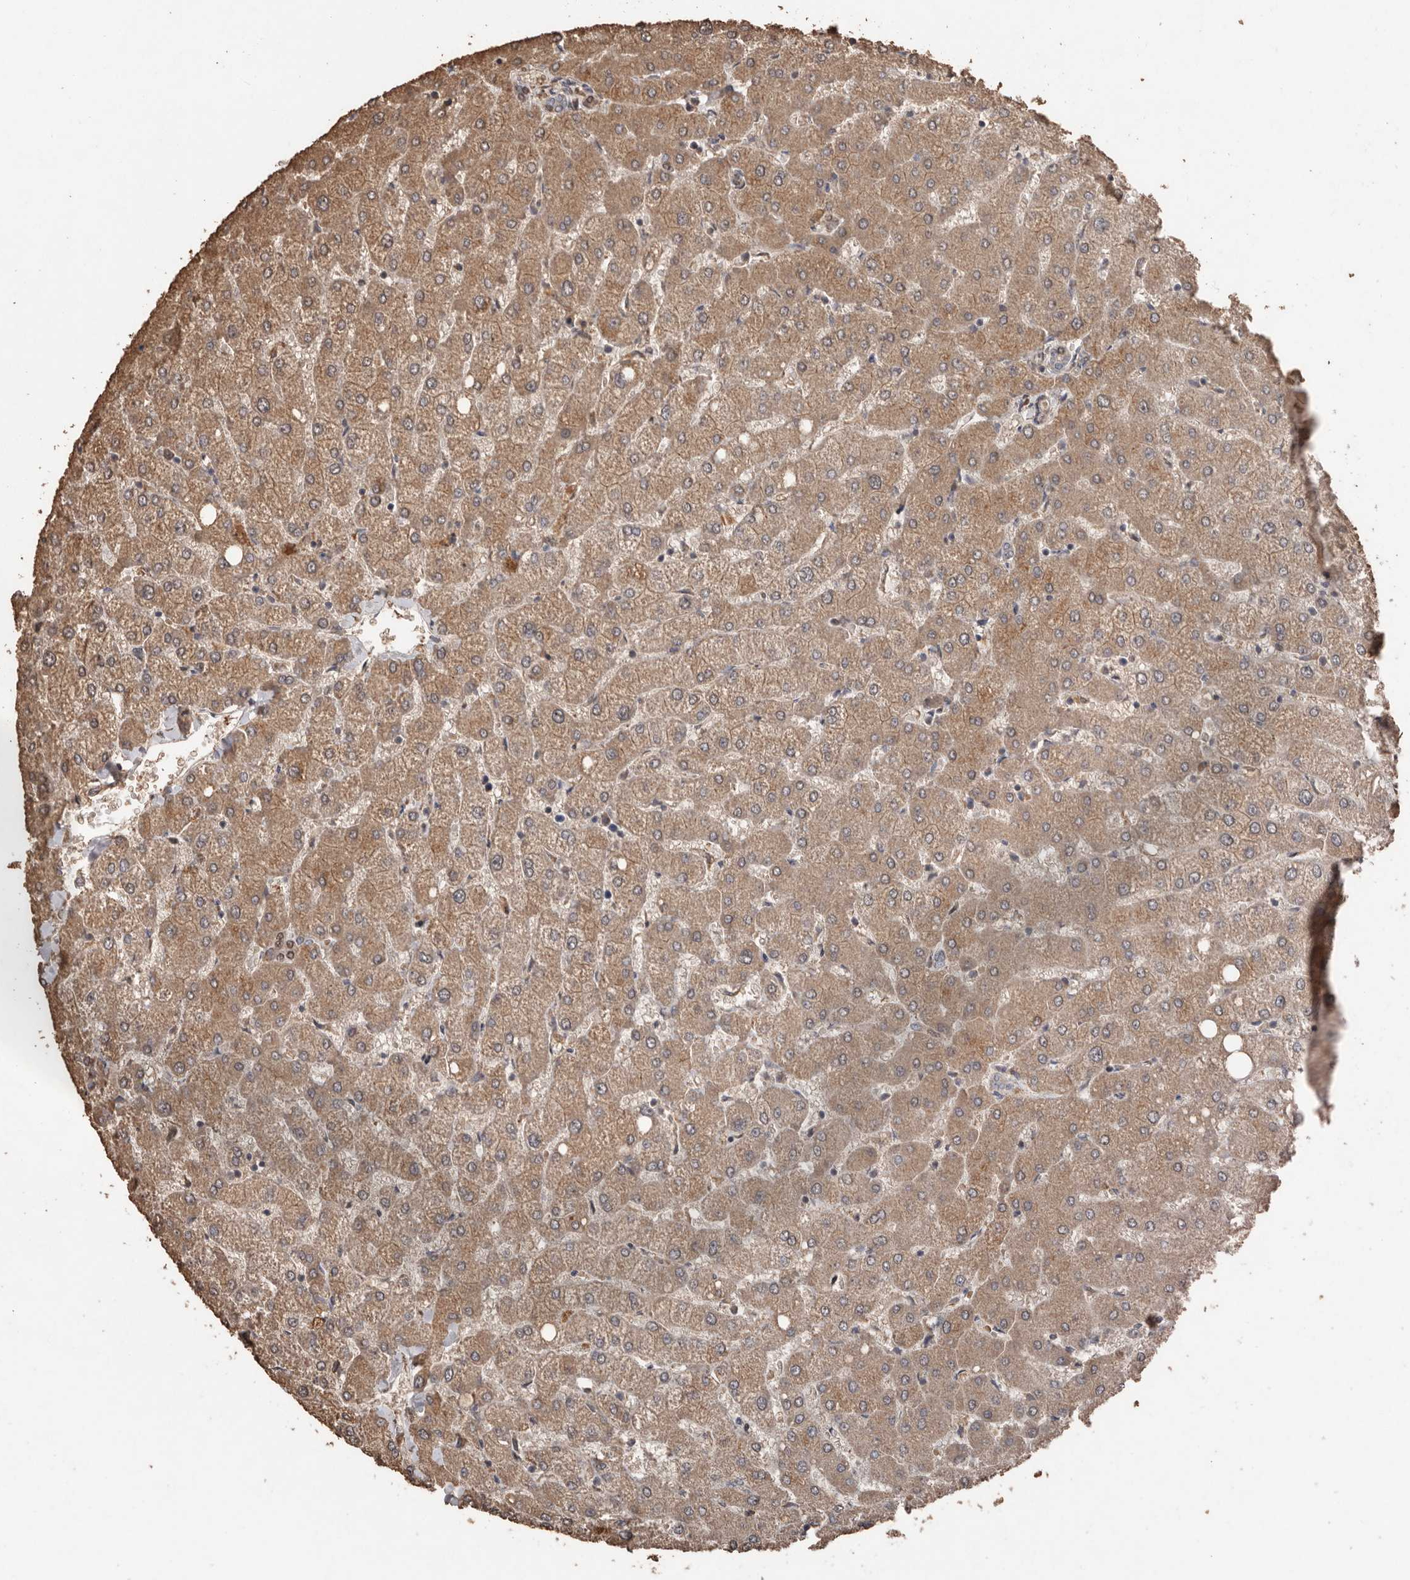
{"staining": {"intensity": "weak", "quantity": "<25%", "location": "cytoplasmic/membranous"}, "tissue": "liver", "cell_type": "Cholangiocytes", "image_type": "normal", "snomed": [{"axis": "morphology", "description": "Normal tissue, NOS"}, {"axis": "topography", "description": "Liver"}], "caption": "Liver was stained to show a protein in brown. There is no significant positivity in cholangiocytes. (DAB immunohistochemistry, high magnification).", "gene": "RANBP17", "patient": {"sex": "female", "age": 54}}